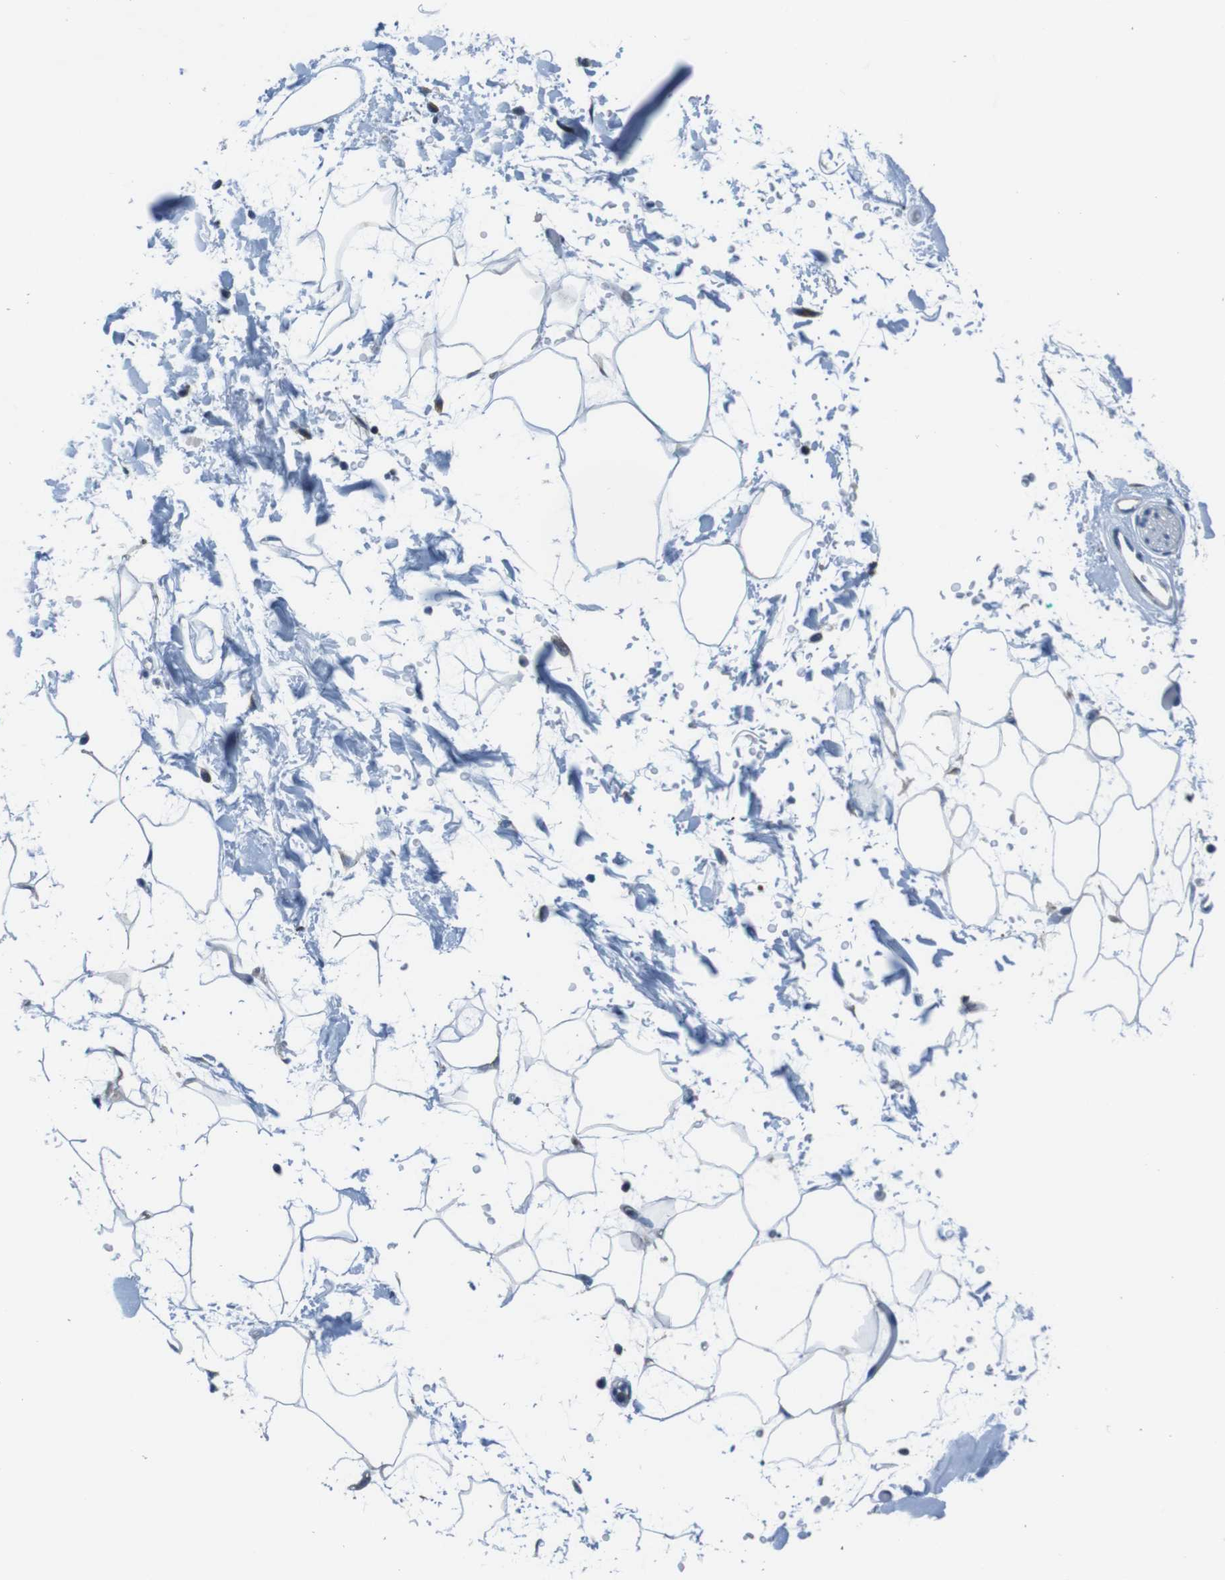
{"staining": {"intensity": "negative", "quantity": "none", "location": "none"}, "tissue": "adipose tissue", "cell_type": "Adipocytes", "image_type": "normal", "snomed": [{"axis": "morphology", "description": "Normal tissue, NOS"}, {"axis": "topography", "description": "Soft tissue"}], "caption": "High magnification brightfield microscopy of benign adipose tissue stained with DAB (3,3'-diaminobenzidine) (brown) and counterstained with hematoxylin (blue): adipocytes show no significant positivity.", "gene": "EIF2B5", "patient": {"sex": "male", "age": 72}}